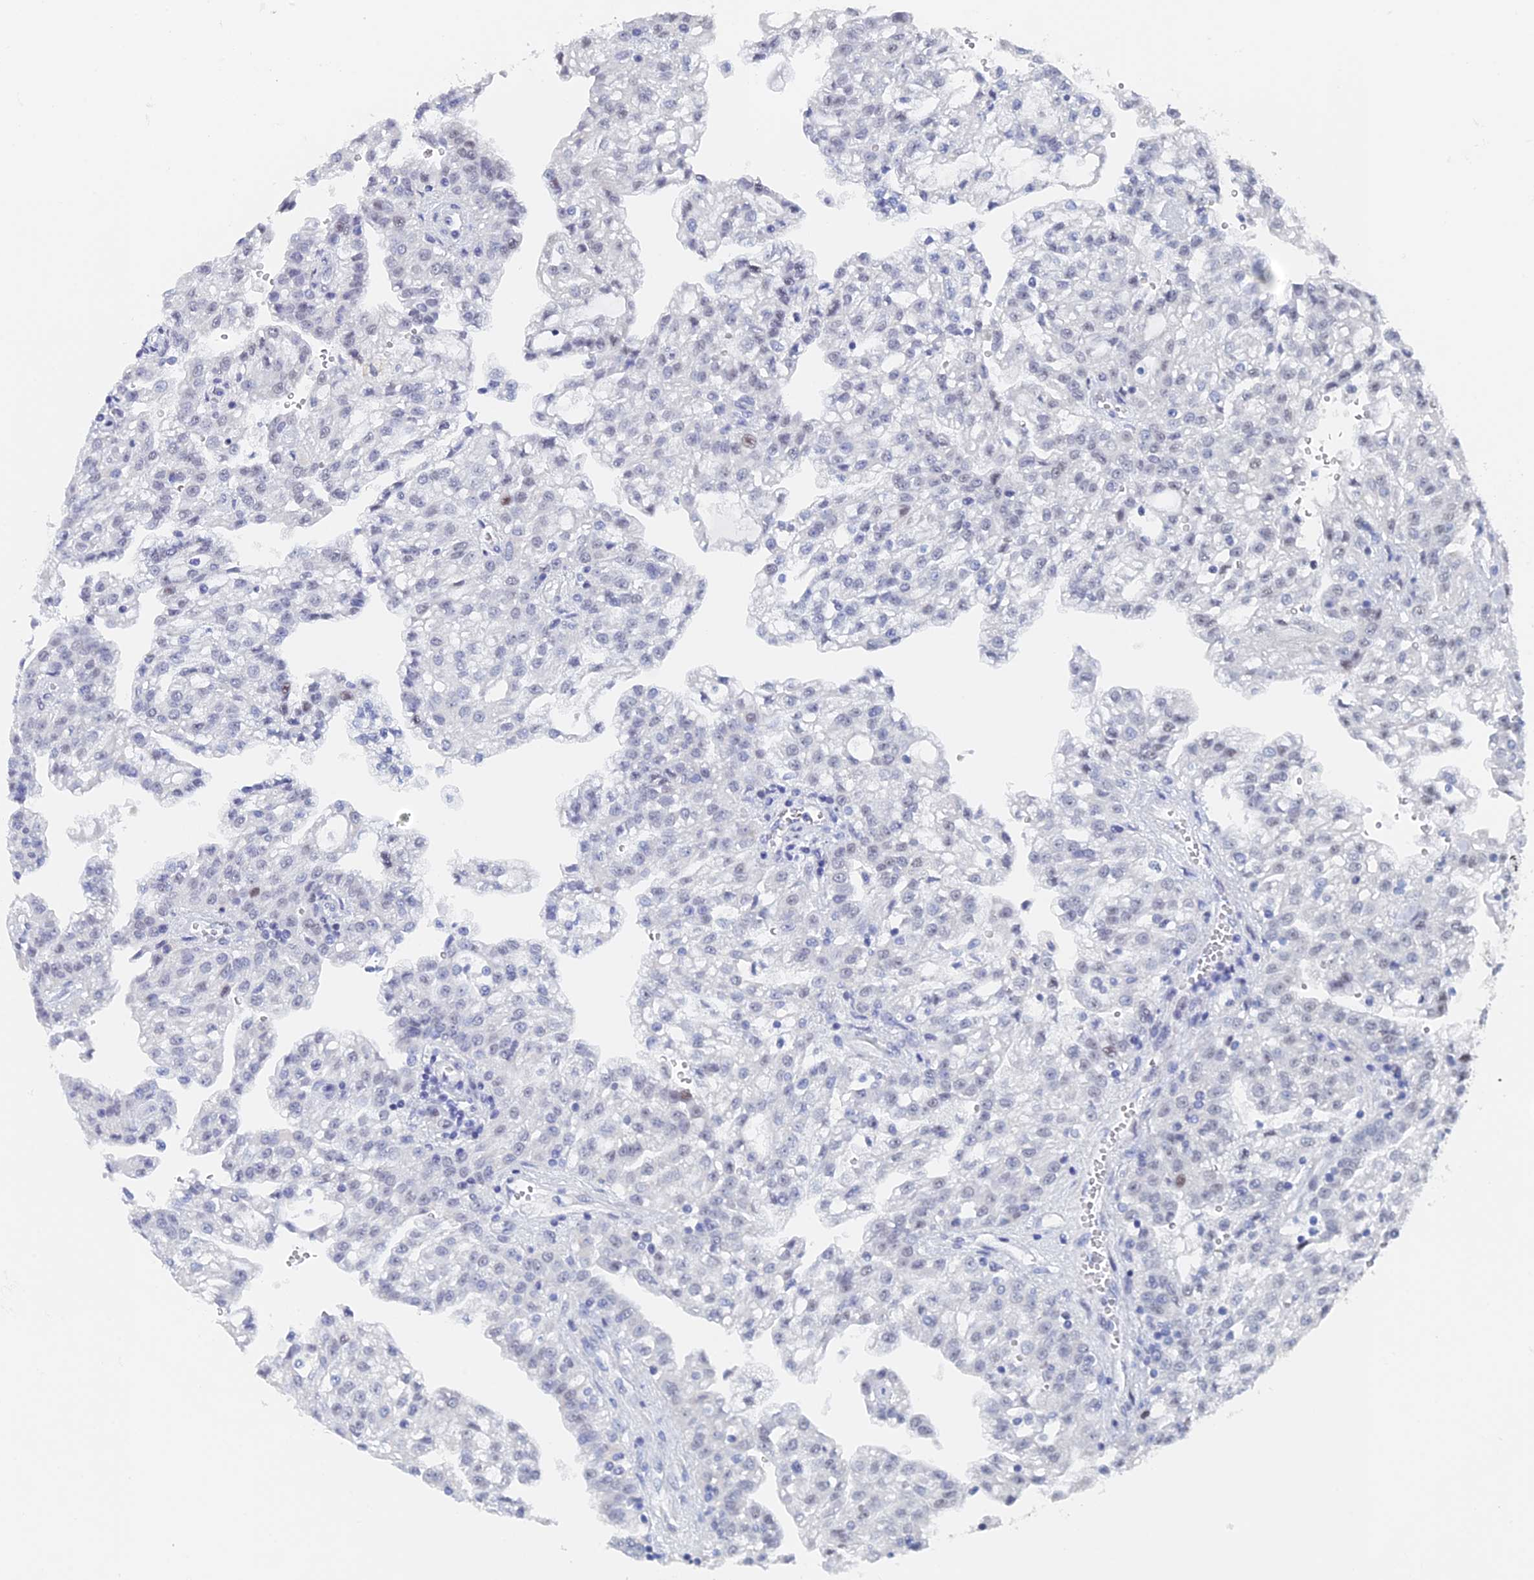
{"staining": {"intensity": "negative", "quantity": "none", "location": "none"}, "tissue": "renal cancer", "cell_type": "Tumor cells", "image_type": "cancer", "snomed": [{"axis": "morphology", "description": "Adenocarcinoma, NOS"}, {"axis": "topography", "description": "Kidney"}], "caption": "Adenocarcinoma (renal) stained for a protein using immunohistochemistry (IHC) displays no expression tumor cells.", "gene": "GMNC", "patient": {"sex": "male", "age": 63}}